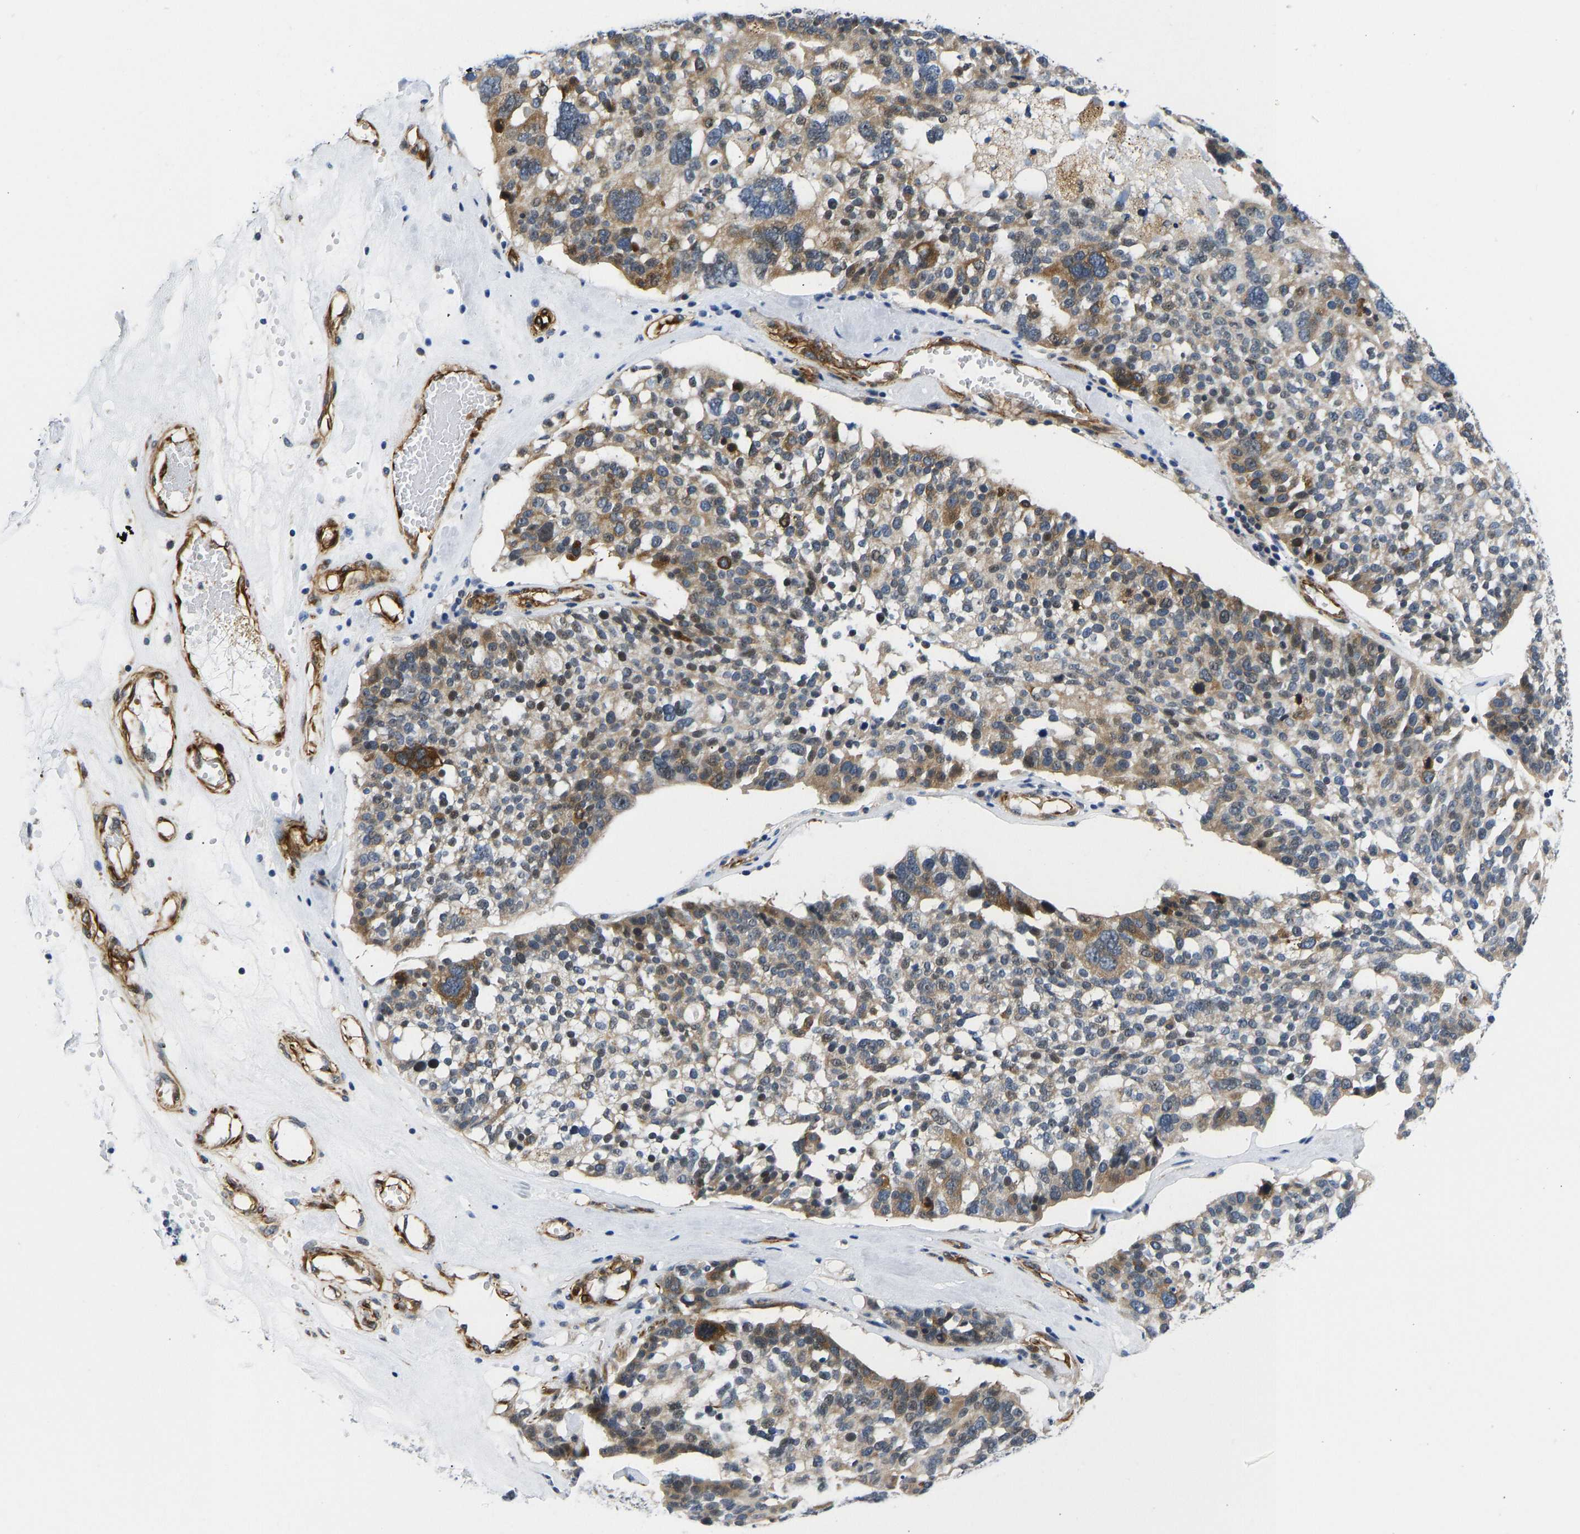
{"staining": {"intensity": "moderate", "quantity": "25%-75%", "location": "cytoplasmic/membranous"}, "tissue": "ovarian cancer", "cell_type": "Tumor cells", "image_type": "cancer", "snomed": [{"axis": "morphology", "description": "Cystadenocarcinoma, serous, NOS"}, {"axis": "topography", "description": "Ovary"}], "caption": "Moderate cytoplasmic/membranous expression for a protein is identified in approximately 25%-75% of tumor cells of ovarian serous cystadenocarcinoma using immunohistochemistry (IHC).", "gene": "RESF1", "patient": {"sex": "female", "age": 59}}